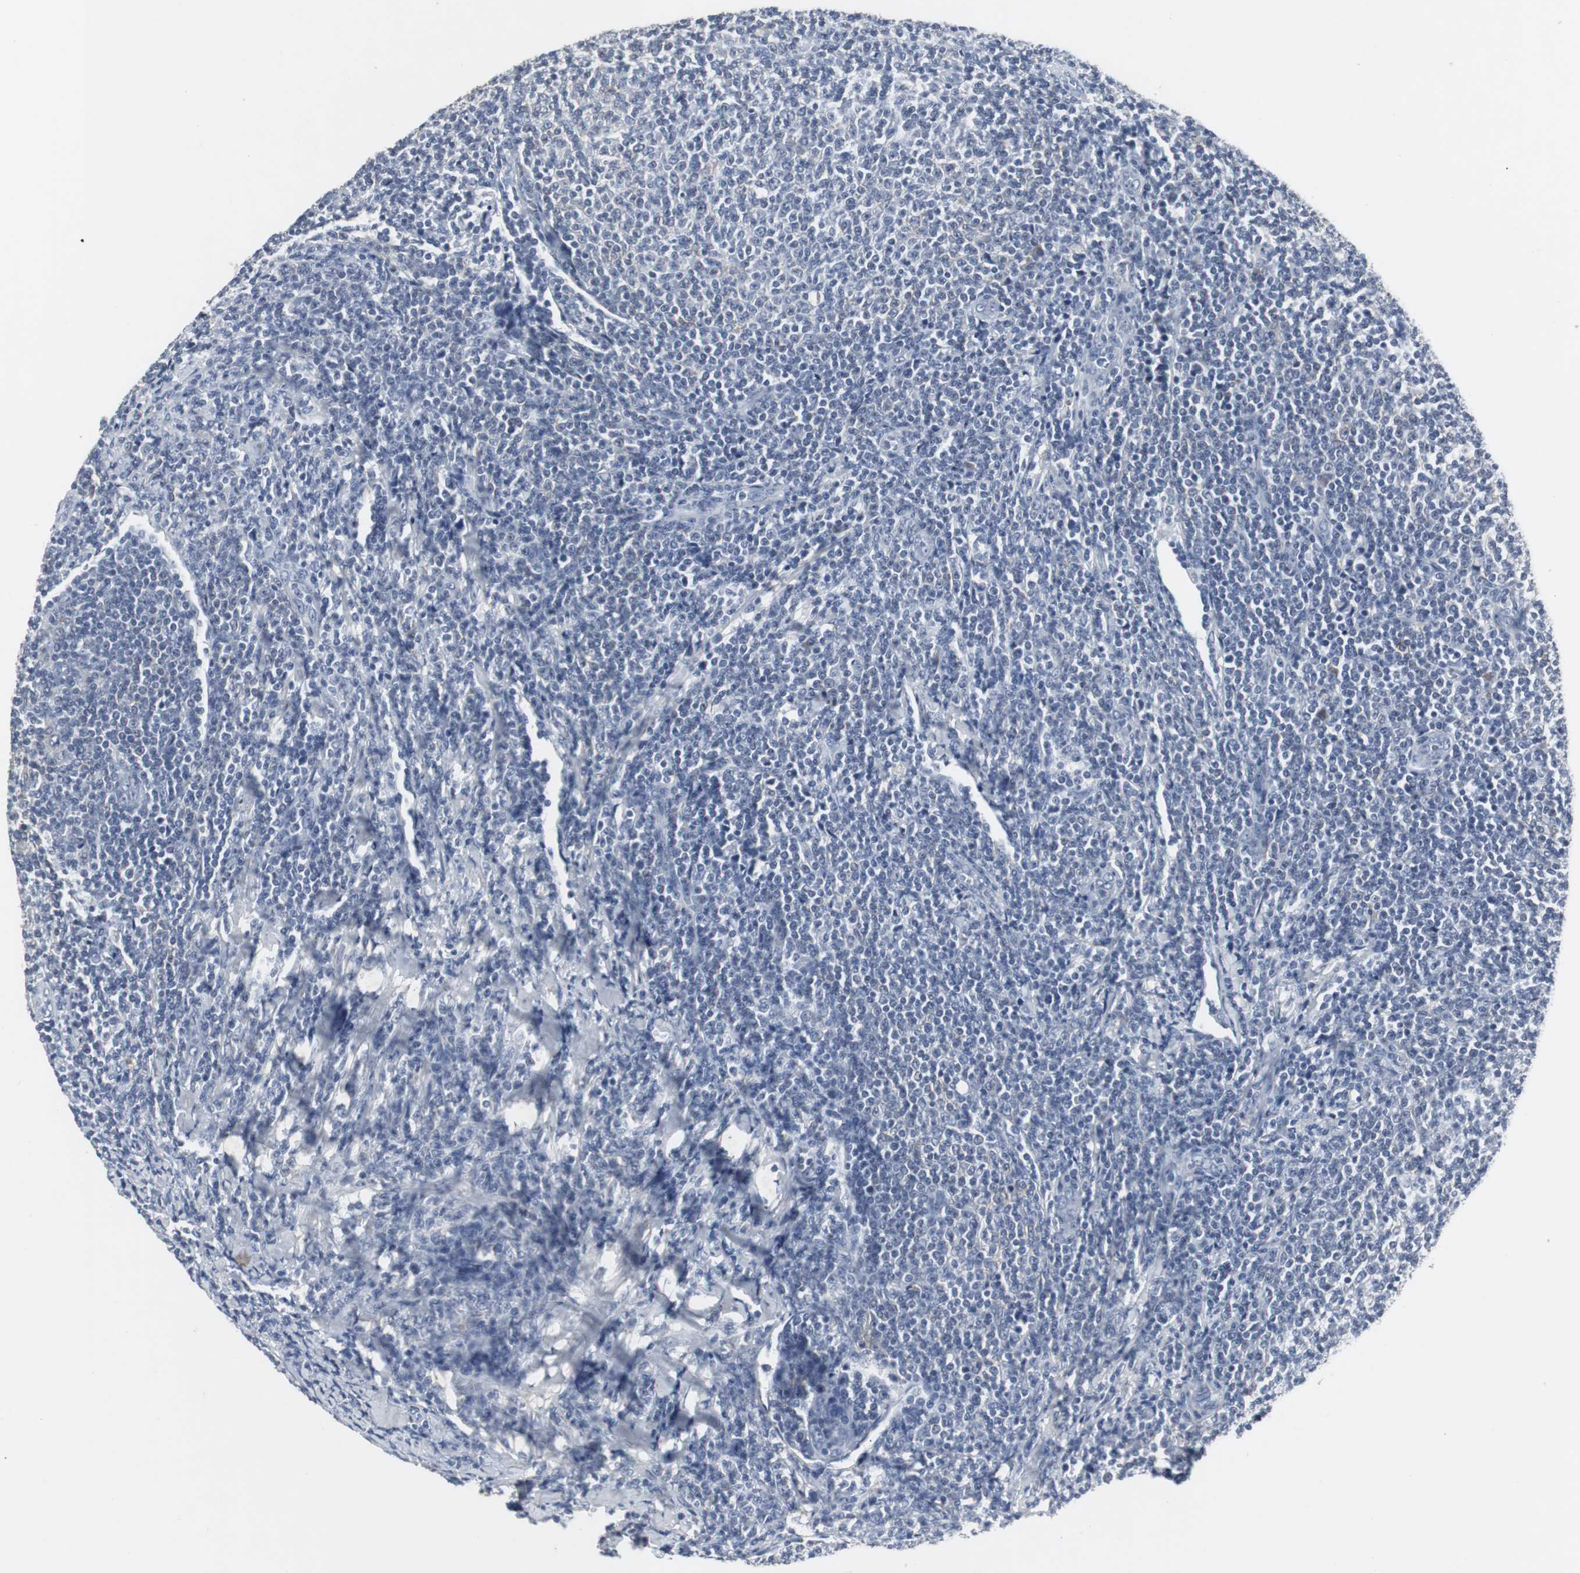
{"staining": {"intensity": "negative", "quantity": "none", "location": "none"}, "tissue": "lymphoma", "cell_type": "Tumor cells", "image_type": "cancer", "snomed": [{"axis": "morphology", "description": "Malignant lymphoma, non-Hodgkin's type, Low grade"}, {"axis": "topography", "description": "Lymph node"}], "caption": "Human lymphoma stained for a protein using IHC demonstrates no expression in tumor cells.", "gene": "ACAA1", "patient": {"sex": "male", "age": 66}}